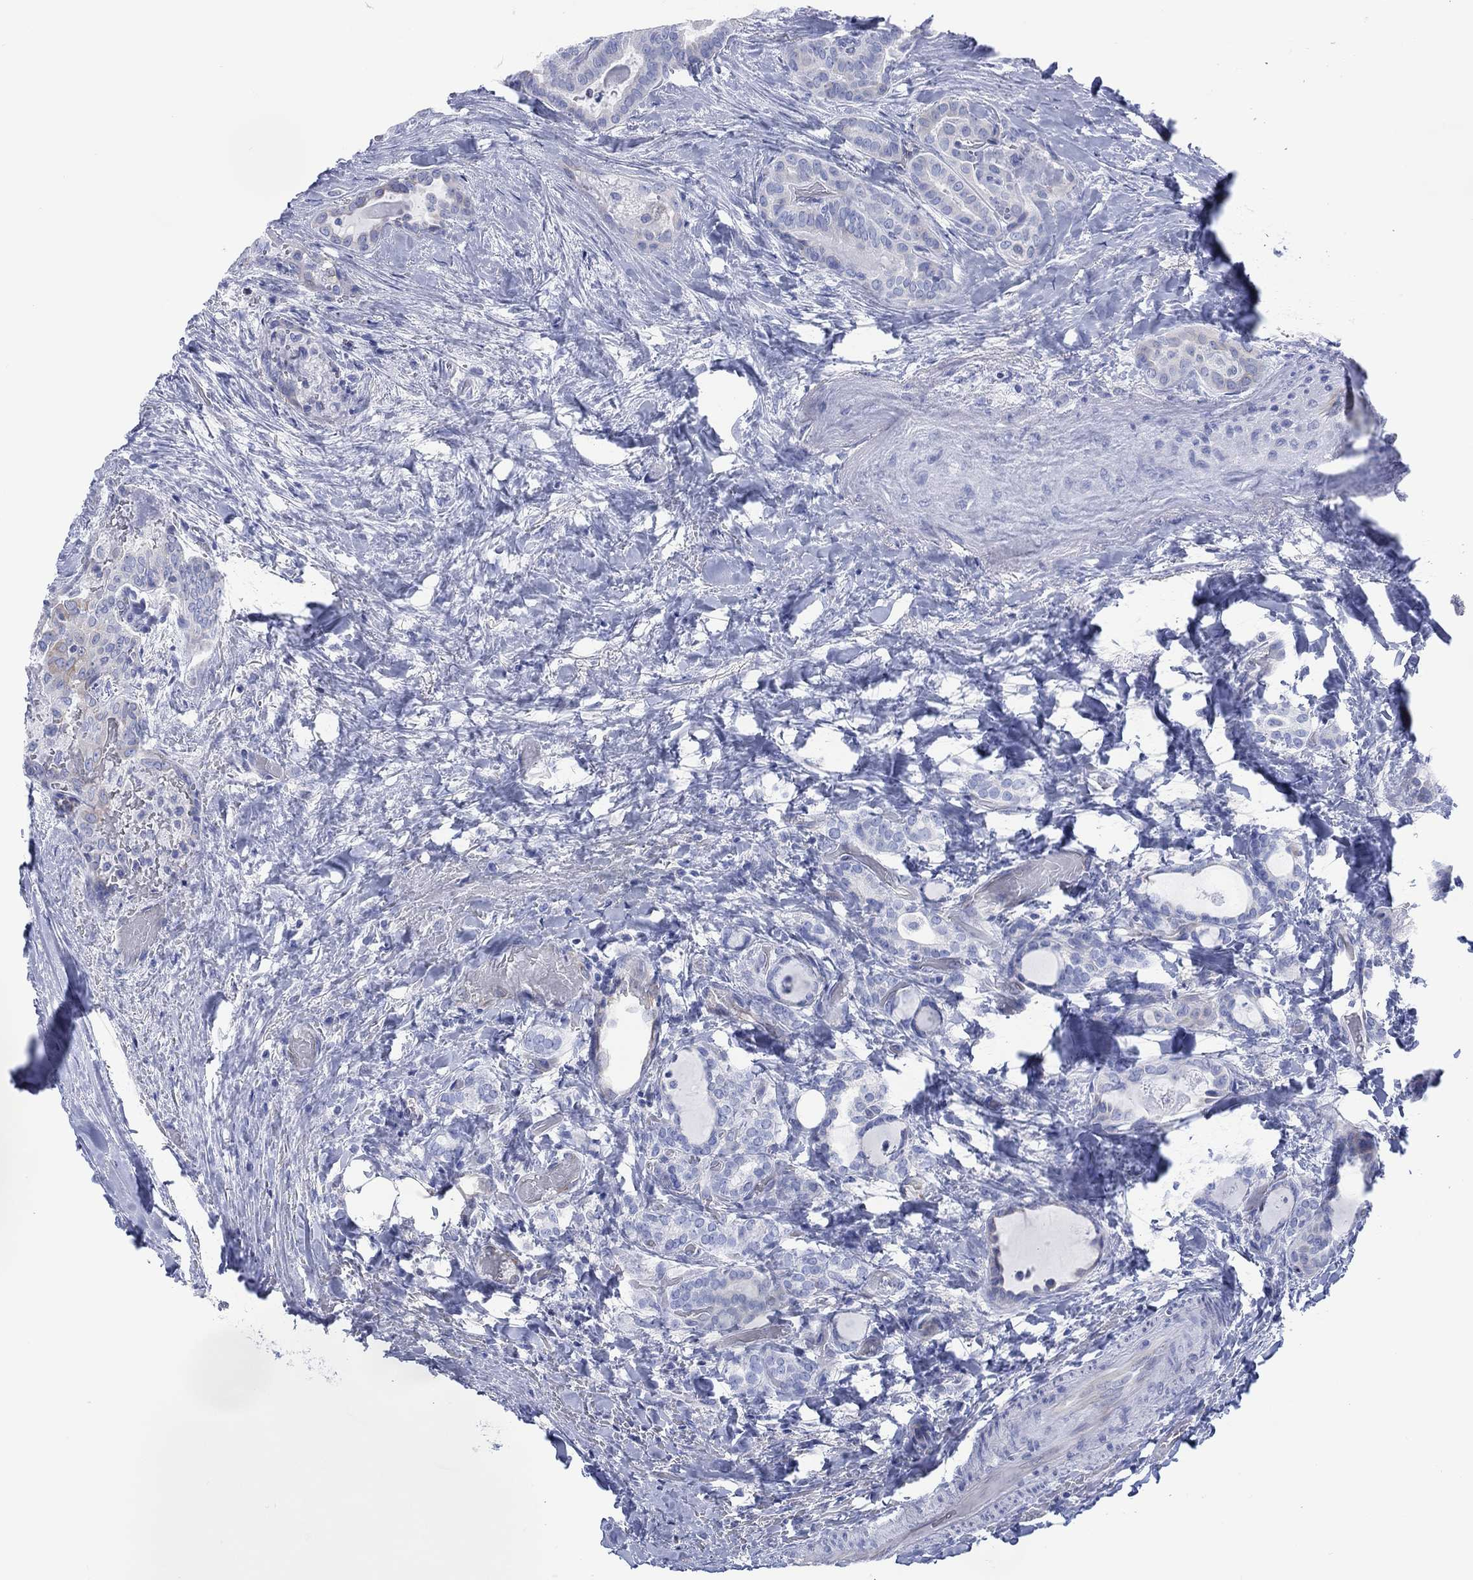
{"staining": {"intensity": "negative", "quantity": "none", "location": "none"}, "tissue": "thyroid cancer", "cell_type": "Tumor cells", "image_type": "cancer", "snomed": [{"axis": "morphology", "description": "Papillary adenocarcinoma, NOS"}, {"axis": "topography", "description": "Thyroid gland"}], "caption": "Human thyroid cancer stained for a protein using IHC exhibits no expression in tumor cells.", "gene": "DDI1", "patient": {"sex": "female", "age": 39}}